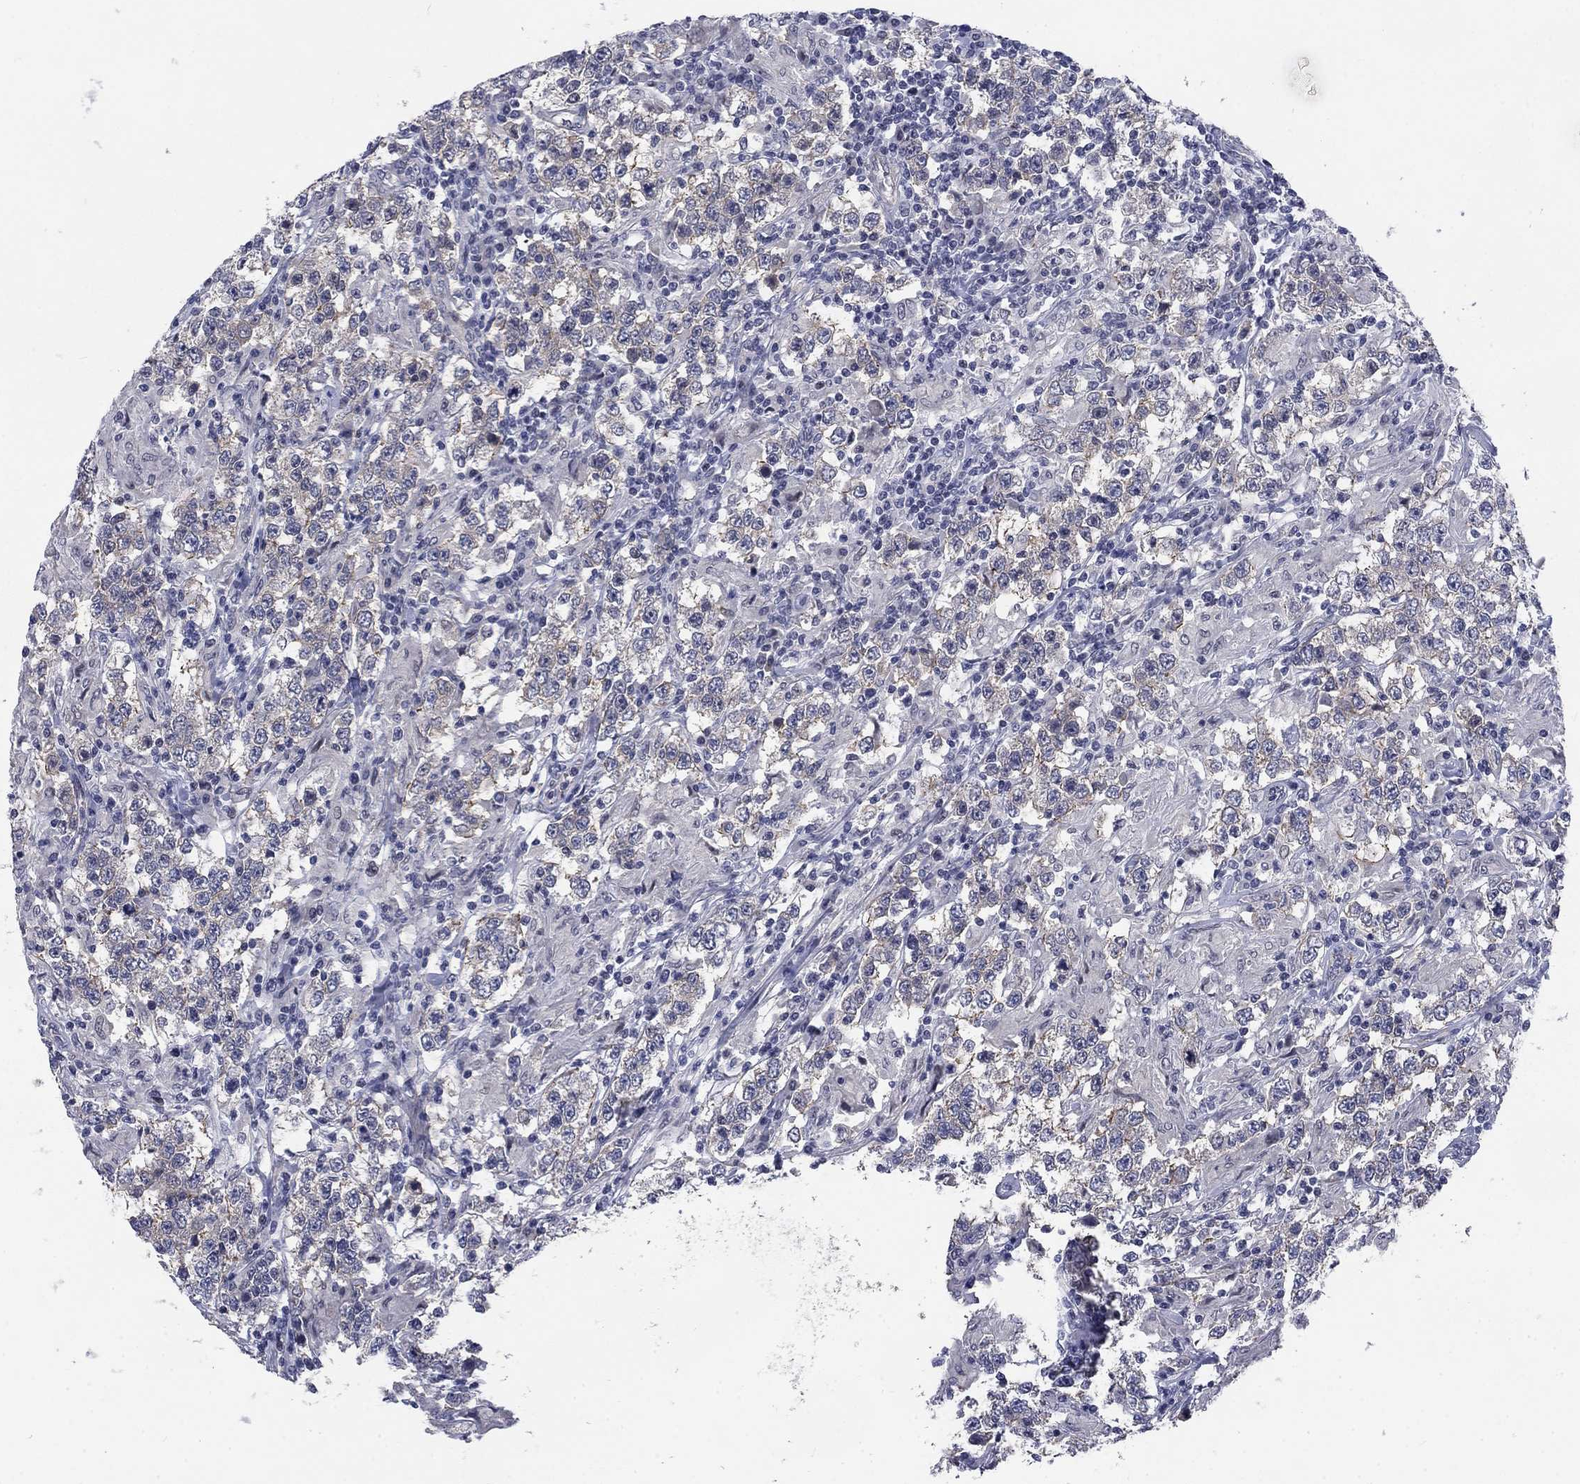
{"staining": {"intensity": "strong", "quantity": "<25%", "location": "cytoplasmic/membranous"}, "tissue": "testis cancer", "cell_type": "Tumor cells", "image_type": "cancer", "snomed": [{"axis": "morphology", "description": "Seminoma, NOS"}, {"axis": "morphology", "description": "Carcinoma, Embryonal, NOS"}, {"axis": "topography", "description": "Testis"}], "caption": "About <25% of tumor cells in human testis cancer show strong cytoplasmic/membranous protein staining as visualized by brown immunohistochemical staining.", "gene": "PHKA1", "patient": {"sex": "male", "age": 41}}